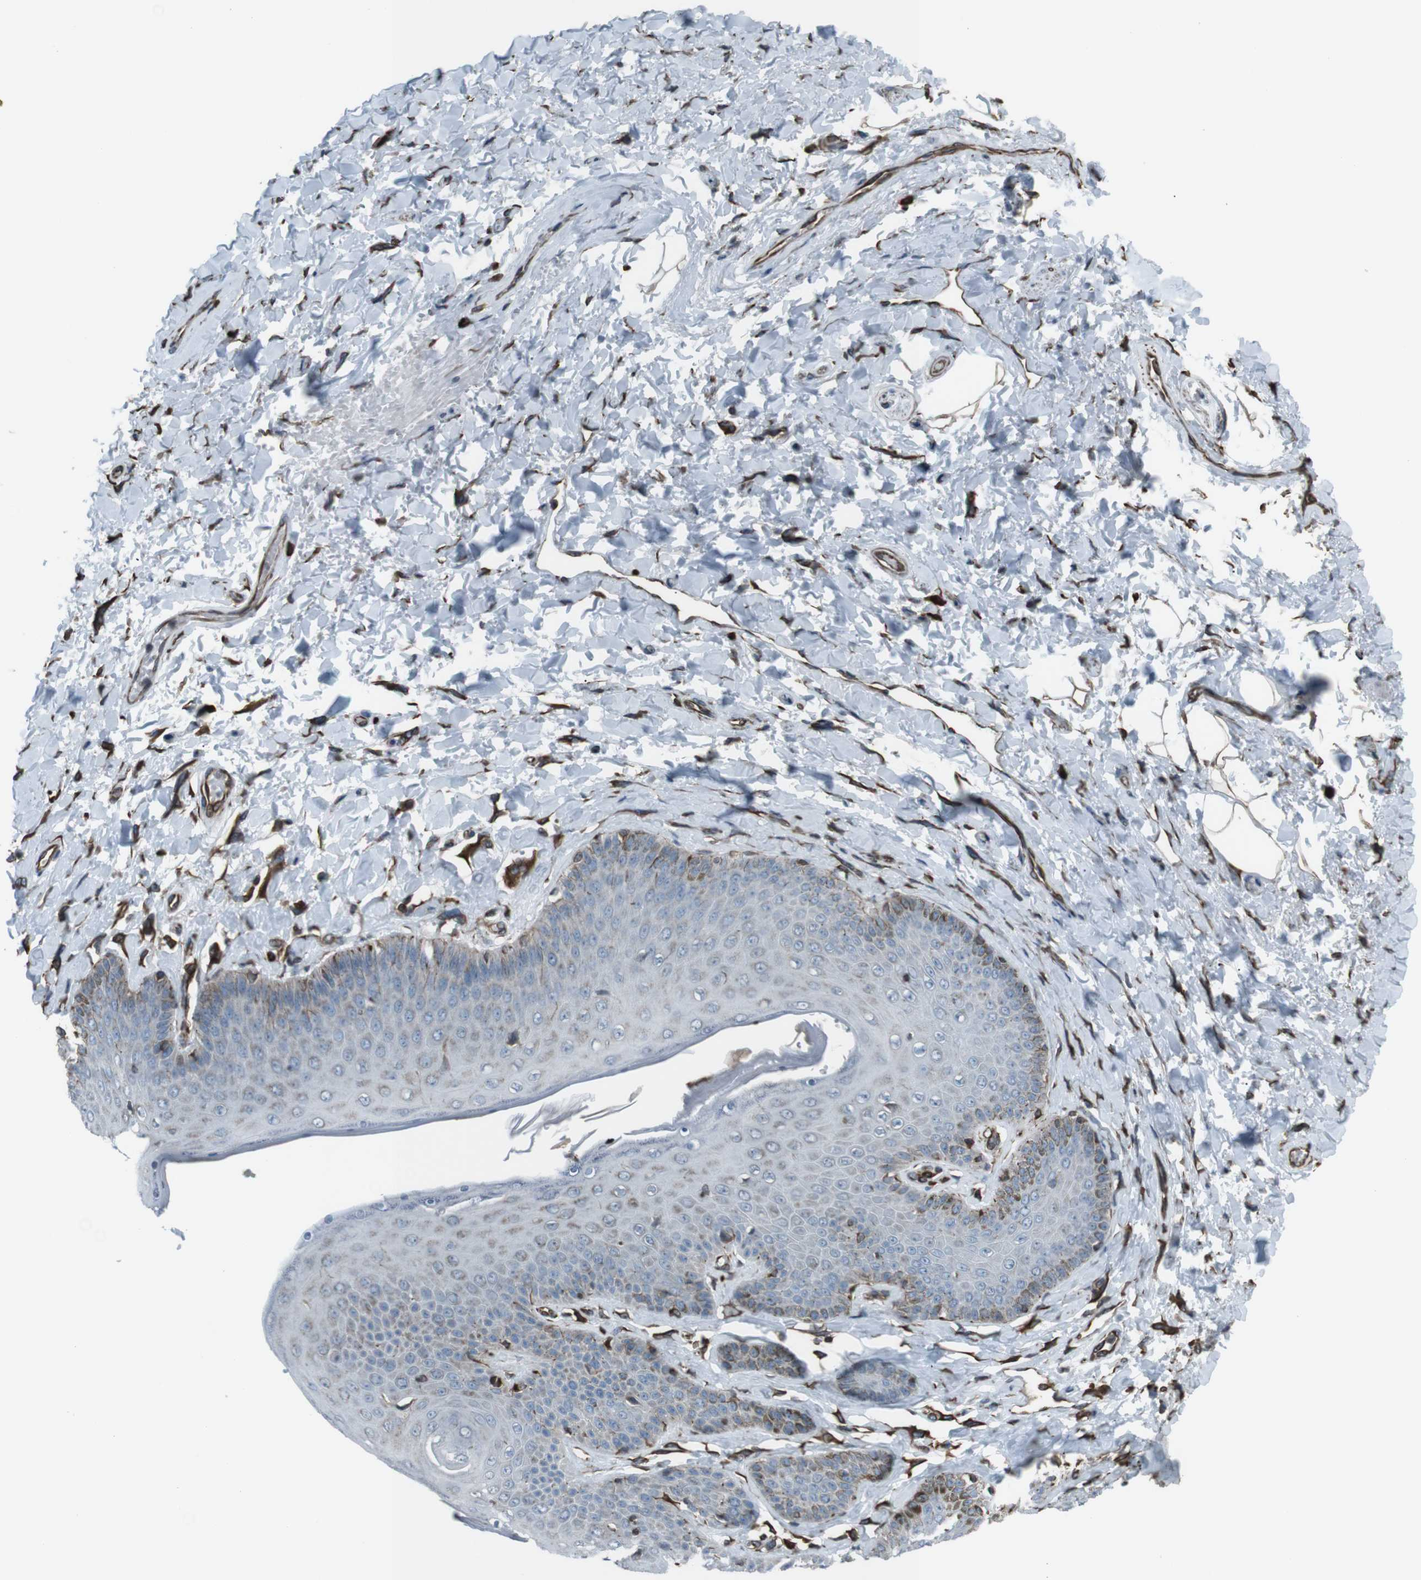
{"staining": {"intensity": "moderate", "quantity": "<25%", "location": "cytoplasmic/membranous"}, "tissue": "skin", "cell_type": "Epidermal cells", "image_type": "normal", "snomed": [{"axis": "morphology", "description": "Normal tissue, NOS"}, {"axis": "topography", "description": "Anal"}], "caption": "Benign skin exhibits moderate cytoplasmic/membranous positivity in about <25% of epidermal cells Using DAB (brown) and hematoxylin (blue) stains, captured at high magnification using brightfield microscopy..", "gene": "TMEM141", "patient": {"sex": "male", "age": 69}}